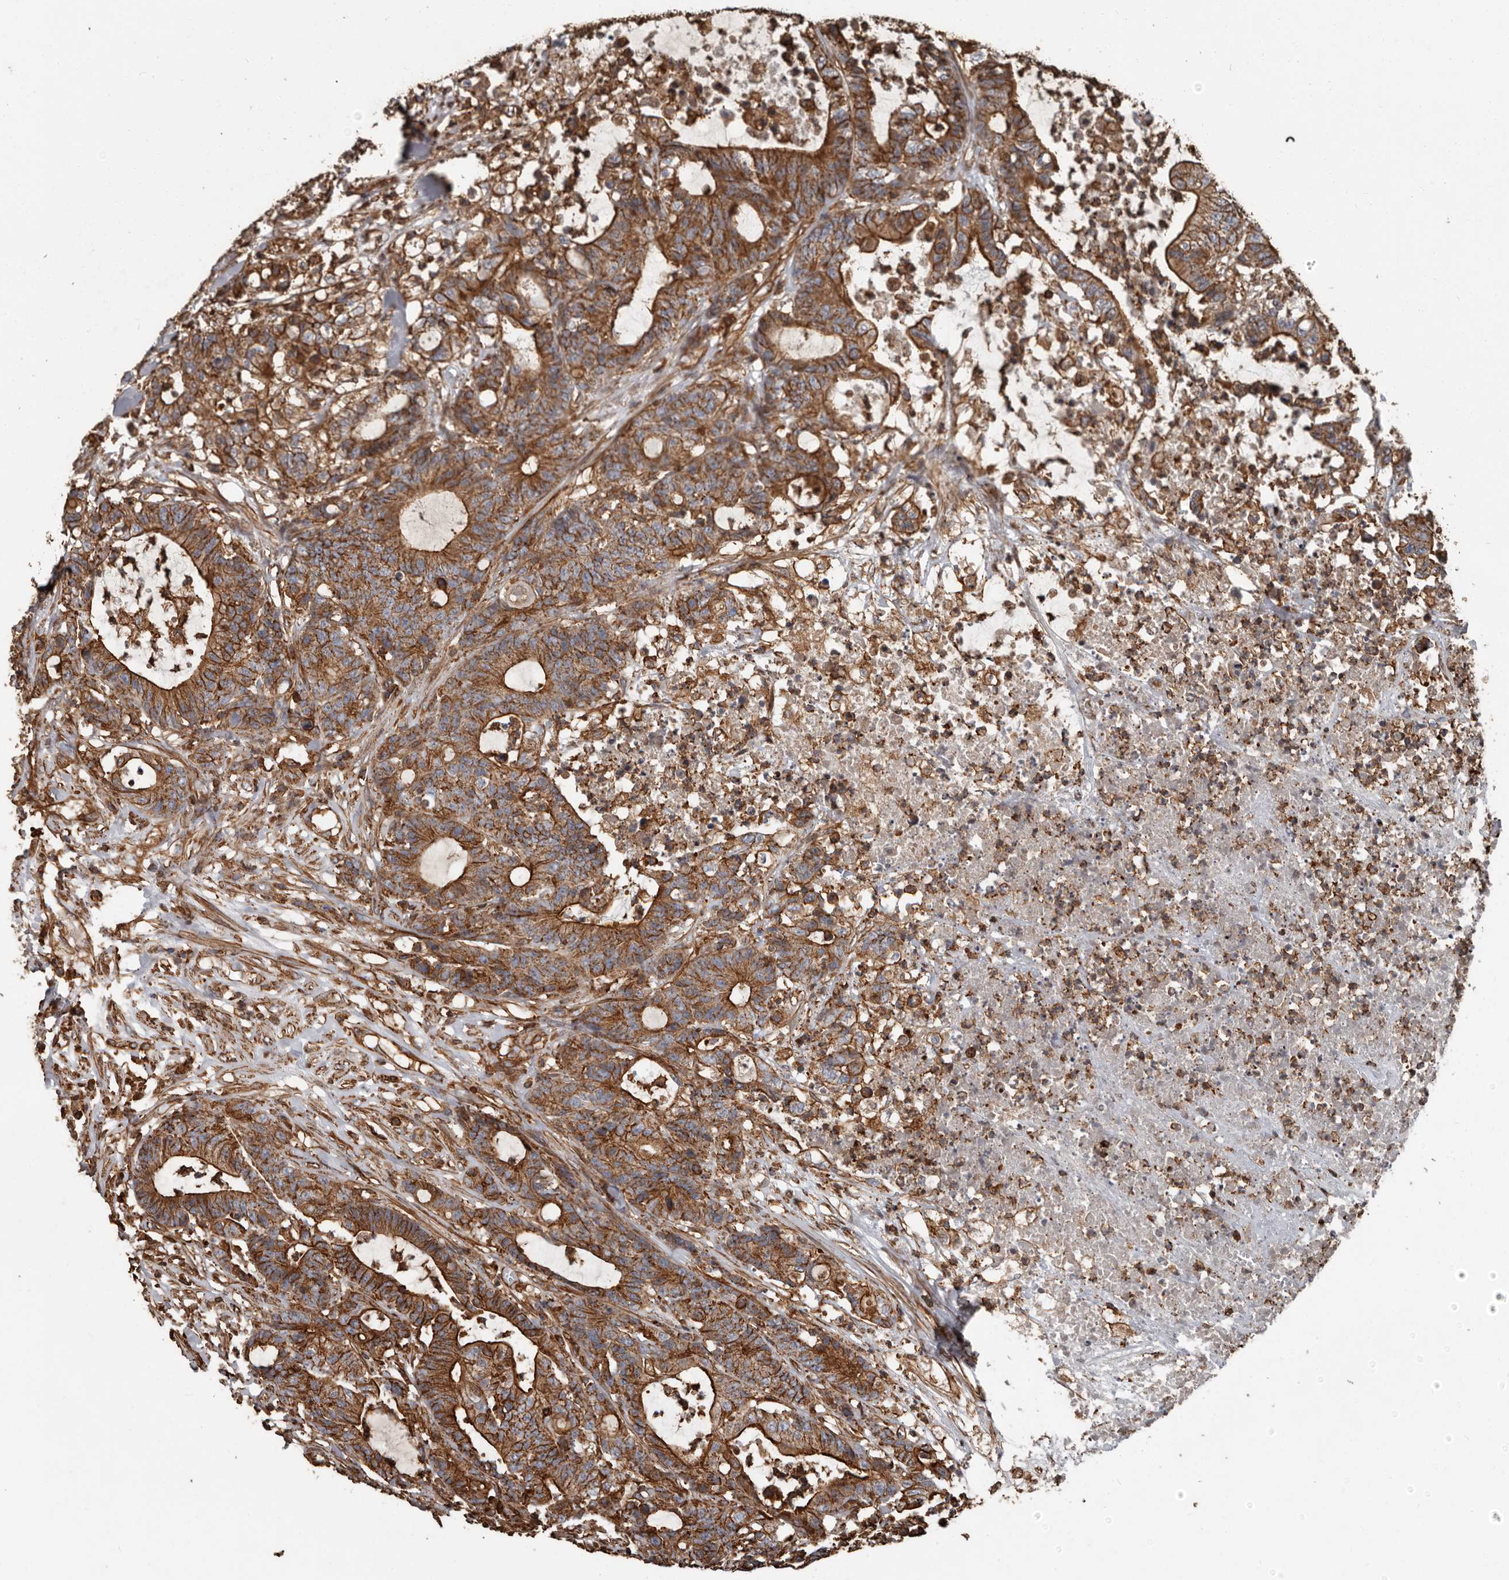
{"staining": {"intensity": "strong", "quantity": ">75%", "location": "cytoplasmic/membranous"}, "tissue": "colorectal cancer", "cell_type": "Tumor cells", "image_type": "cancer", "snomed": [{"axis": "morphology", "description": "Adenocarcinoma, NOS"}, {"axis": "topography", "description": "Colon"}], "caption": "The histopathology image shows immunohistochemical staining of adenocarcinoma (colorectal). There is strong cytoplasmic/membranous positivity is seen in approximately >75% of tumor cells. The protein is shown in brown color, while the nuclei are stained blue.", "gene": "DENND6B", "patient": {"sex": "female", "age": 84}}